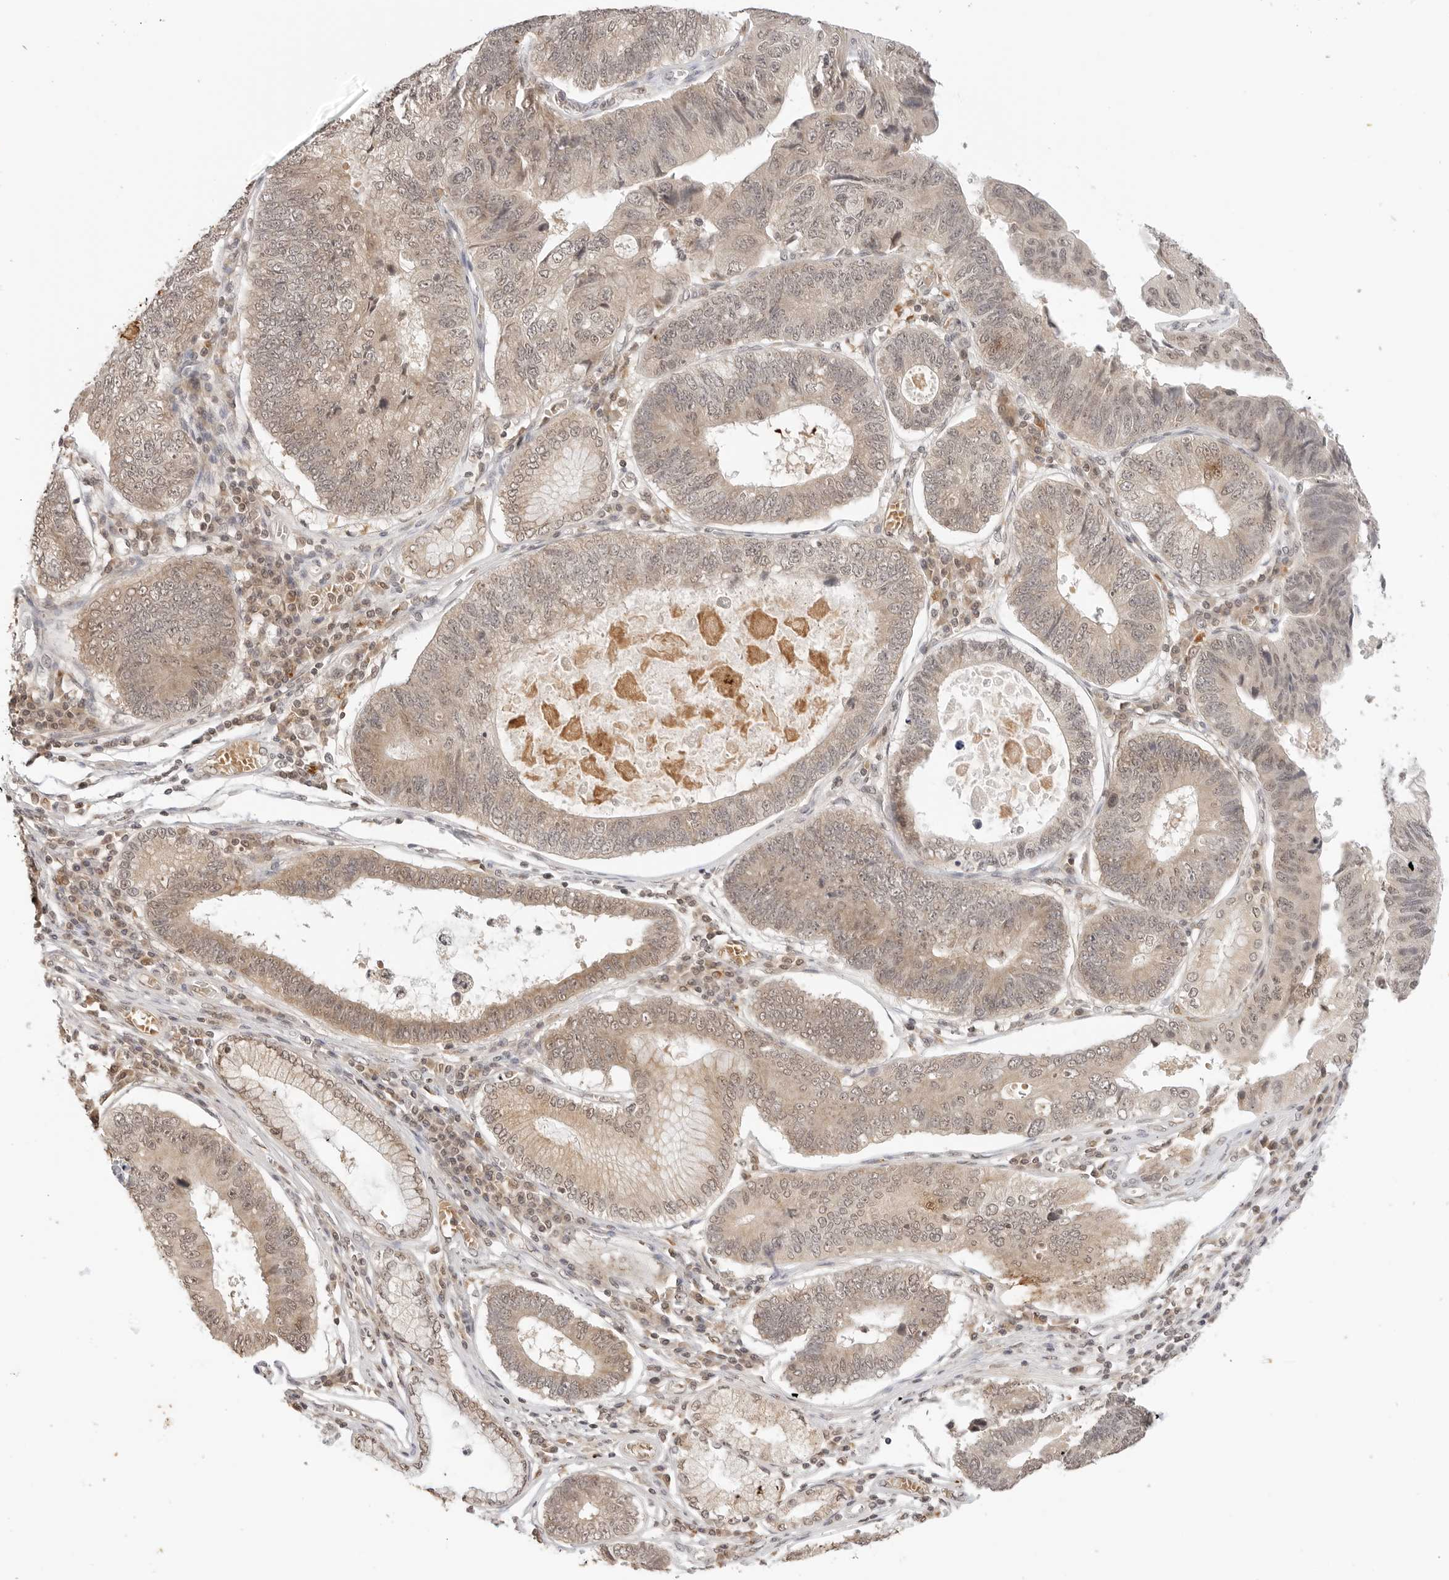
{"staining": {"intensity": "weak", "quantity": ">75%", "location": "cytoplasmic/membranous"}, "tissue": "stomach cancer", "cell_type": "Tumor cells", "image_type": "cancer", "snomed": [{"axis": "morphology", "description": "Adenocarcinoma, NOS"}, {"axis": "topography", "description": "Stomach"}], "caption": "DAB immunohistochemical staining of human stomach cancer (adenocarcinoma) demonstrates weak cytoplasmic/membranous protein expression in about >75% of tumor cells.", "gene": "GPR34", "patient": {"sex": "male", "age": 59}}